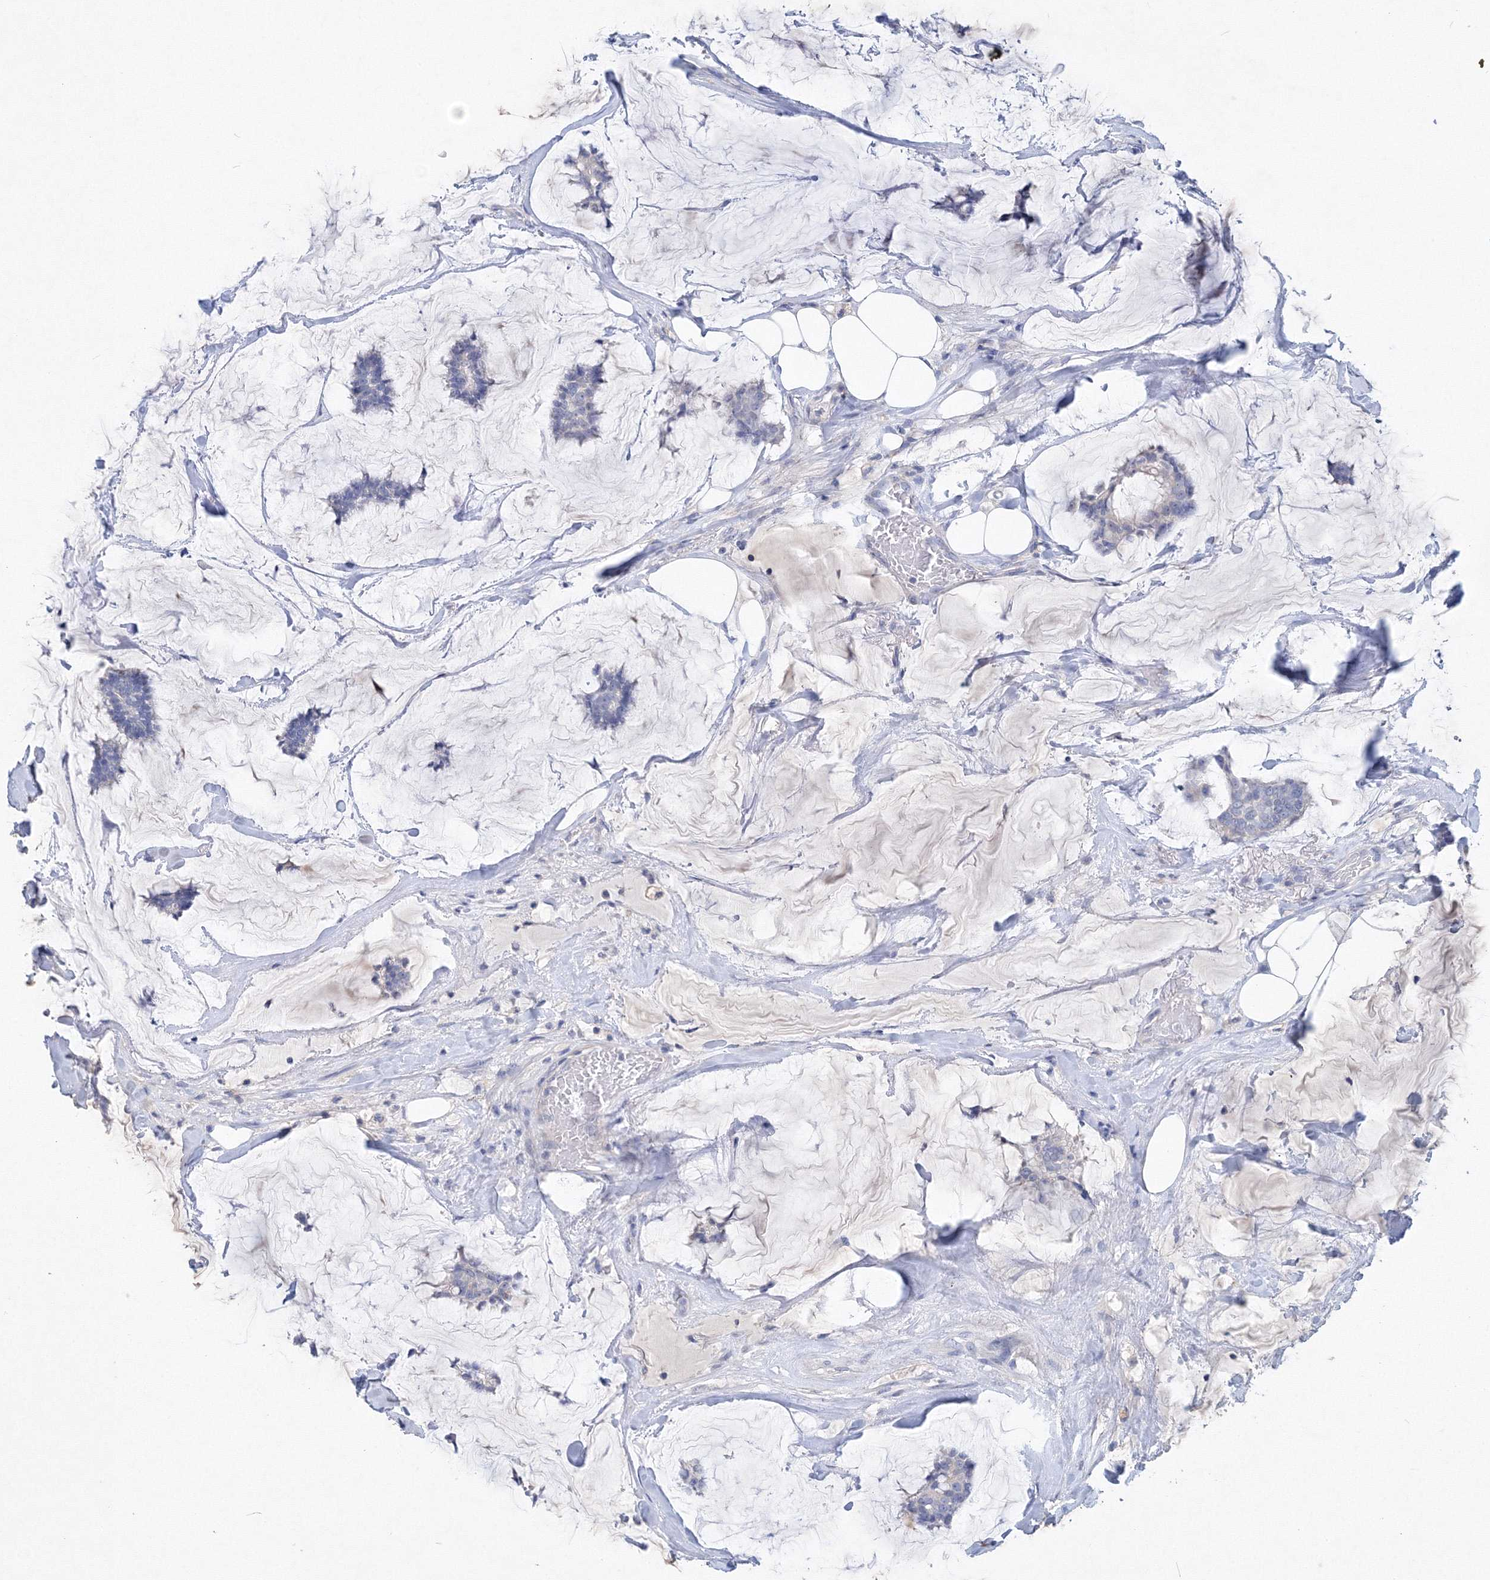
{"staining": {"intensity": "negative", "quantity": "none", "location": "none"}, "tissue": "breast cancer", "cell_type": "Tumor cells", "image_type": "cancer", "snomed": [{"axis": "morphology", "description": "Duct carcinoma"}, {"axis": "topography", "description": "Breast"}], "caption": "This micrograph is of breast cancer stained with immunohistochemistry (IHC) to label a protein in brown with the nuclei are counter-stained blue. There is no positivity in tumor cells.", "gene": "OSBPL6", "patient": {"sex": "female", "age": 93}}